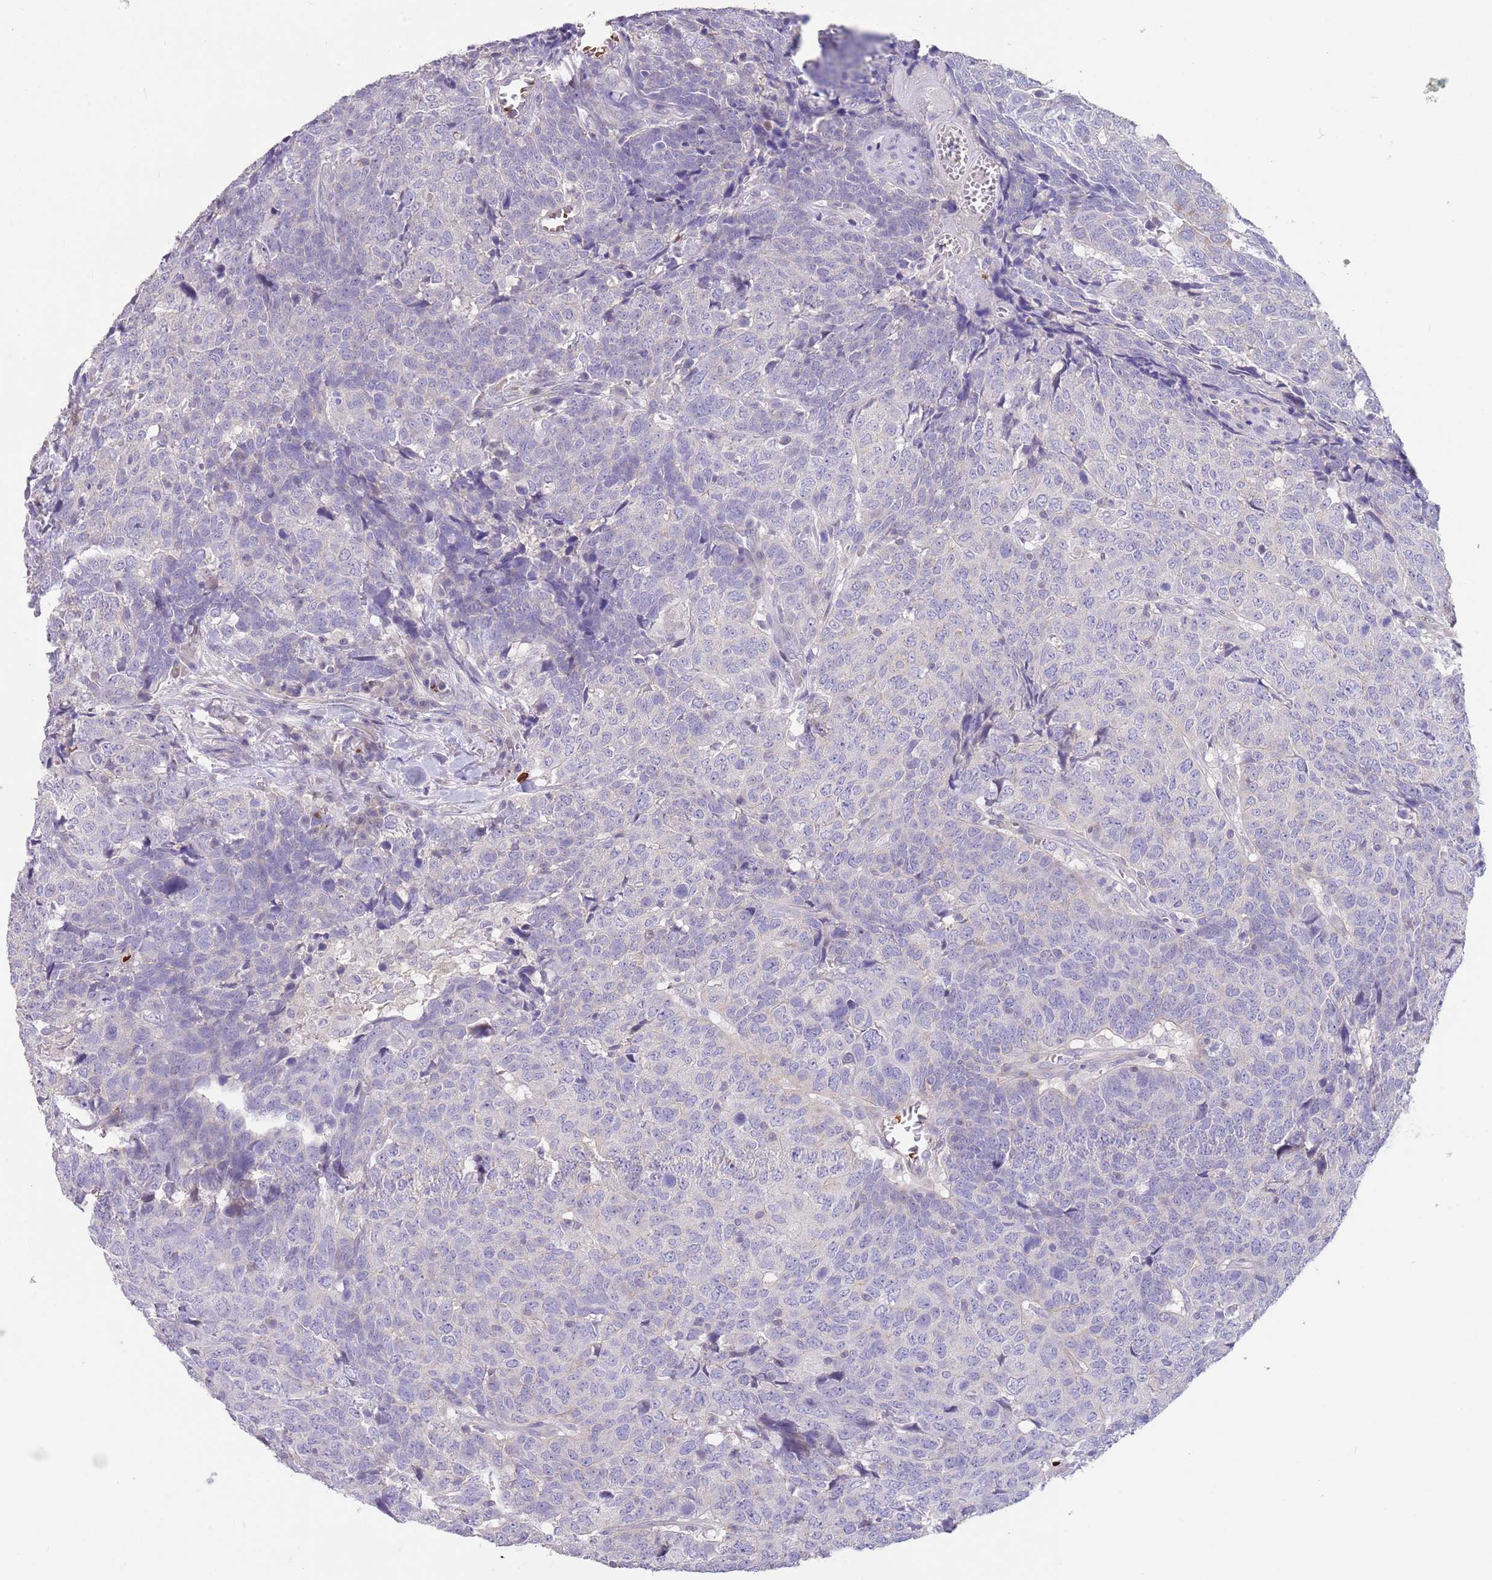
{"staining": {"intensity": "negative", "quantity": "none", "location": "none"}, "tissue": "head and neck cancer", "cell_type": "Tumor cells", "image_type": "cancer", "snomed": [{"axis": "morphology", "description": "Squamous cell carcinoma, NOS"}, {"axis": "topography", "description": "Head-Neck"}], "caption": "Immunohistochemistry micrograph of neoplastic tissue: squamous cell carcinoma (head and neck) stained with DAB shows no significant protein positivity in tumor cells.", "gene": "ZNF14", "patient": {"sex": "male", "age": 66}}